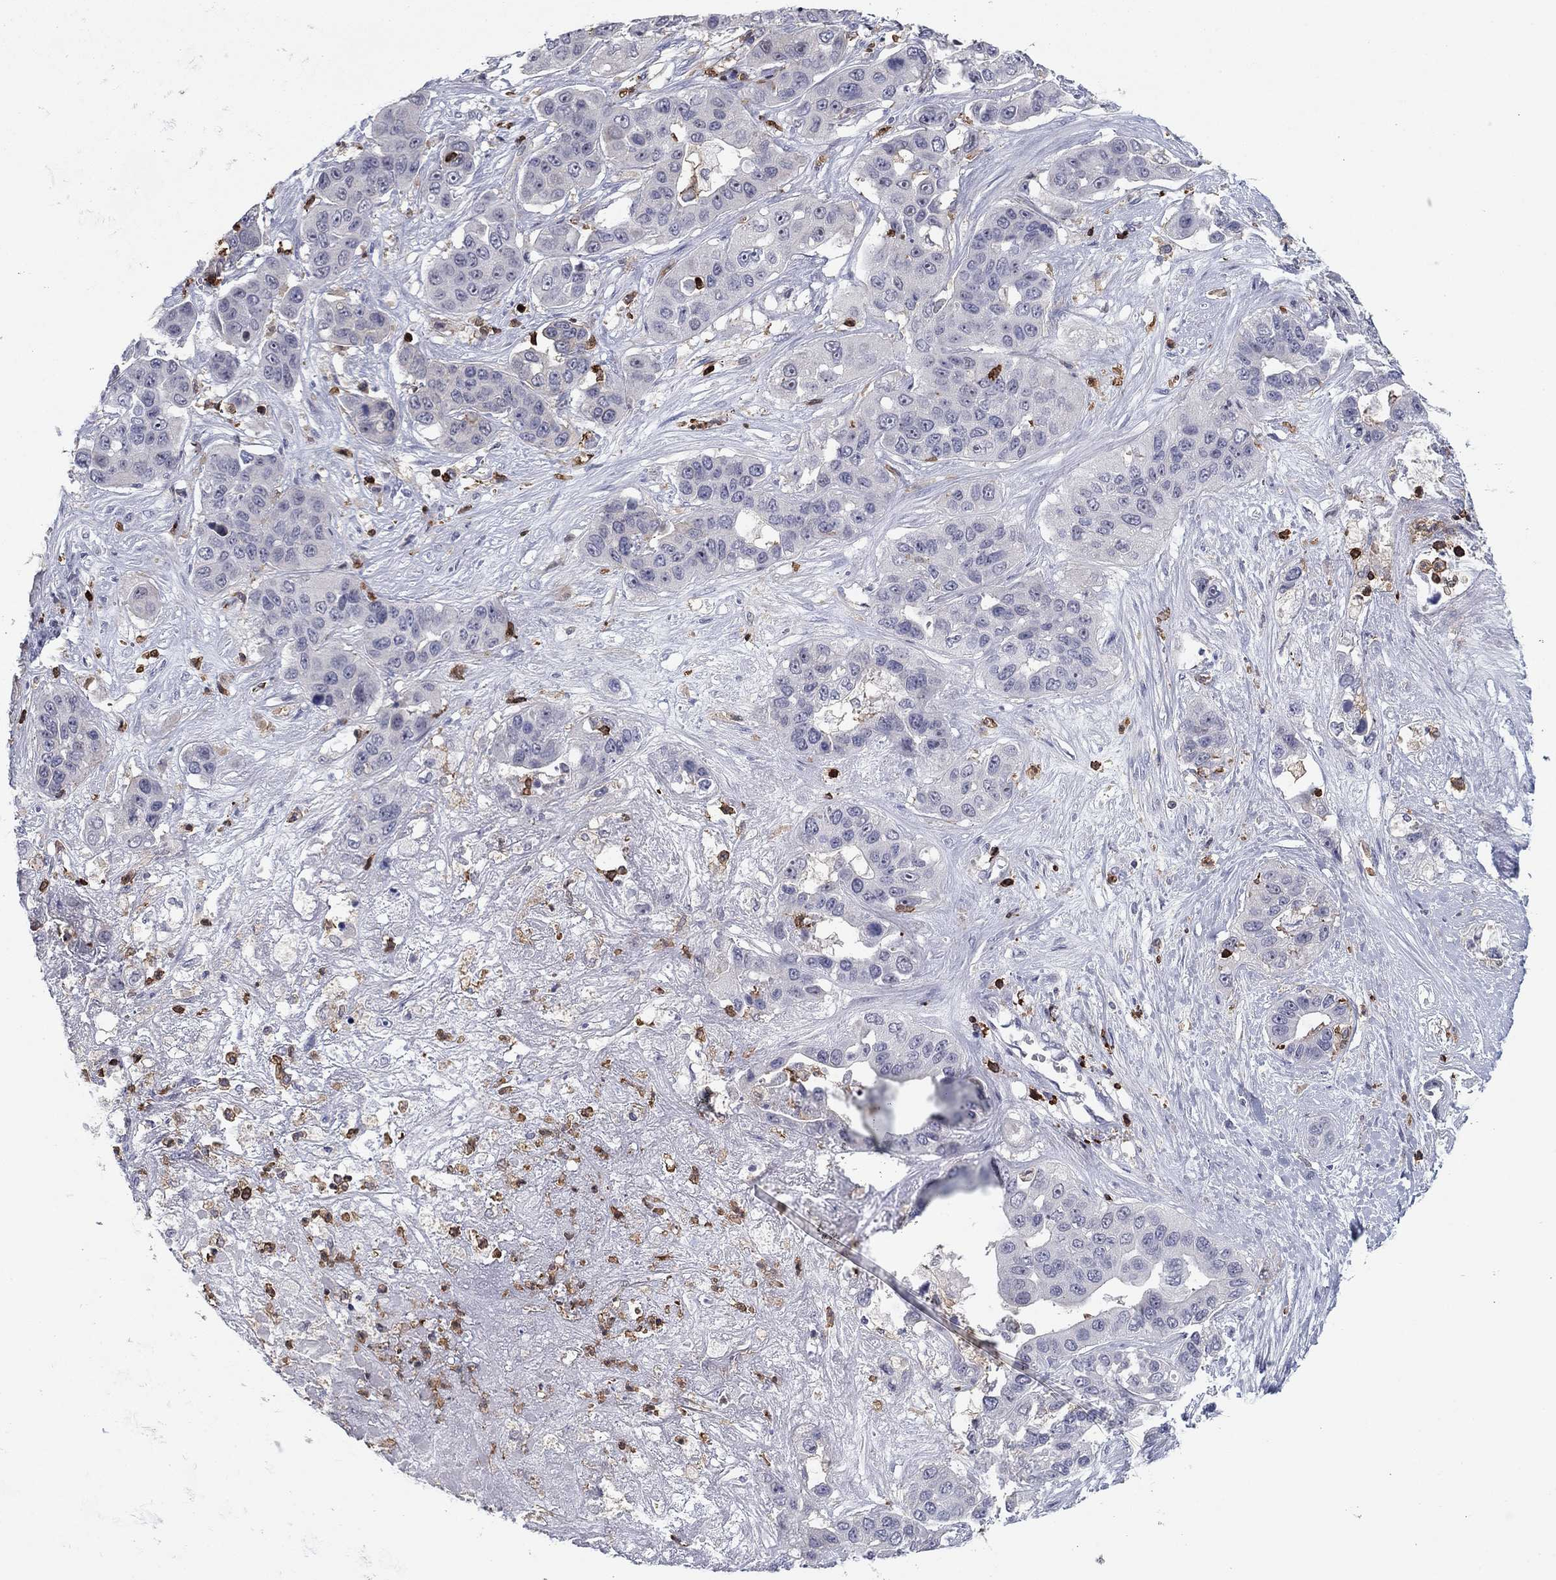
{"staining": {"intensity": "negative", "quantity": "none", "location": "none"}, "tissue": "liver cancer", "cell_type": "Tumor cells", "image_type": "cancer", "snomed": [{"axis": "morphology", "description": "Cholangiocarcinoma"}, {"axis": "topography", "description": "Liver"}], "caption": "Tumor cells are negative for brown protein staining in liver cancer. Nuclei are stained in blue.", "gene": "ARHGAP27", "patient": {"sex": "female", "age": 52}}